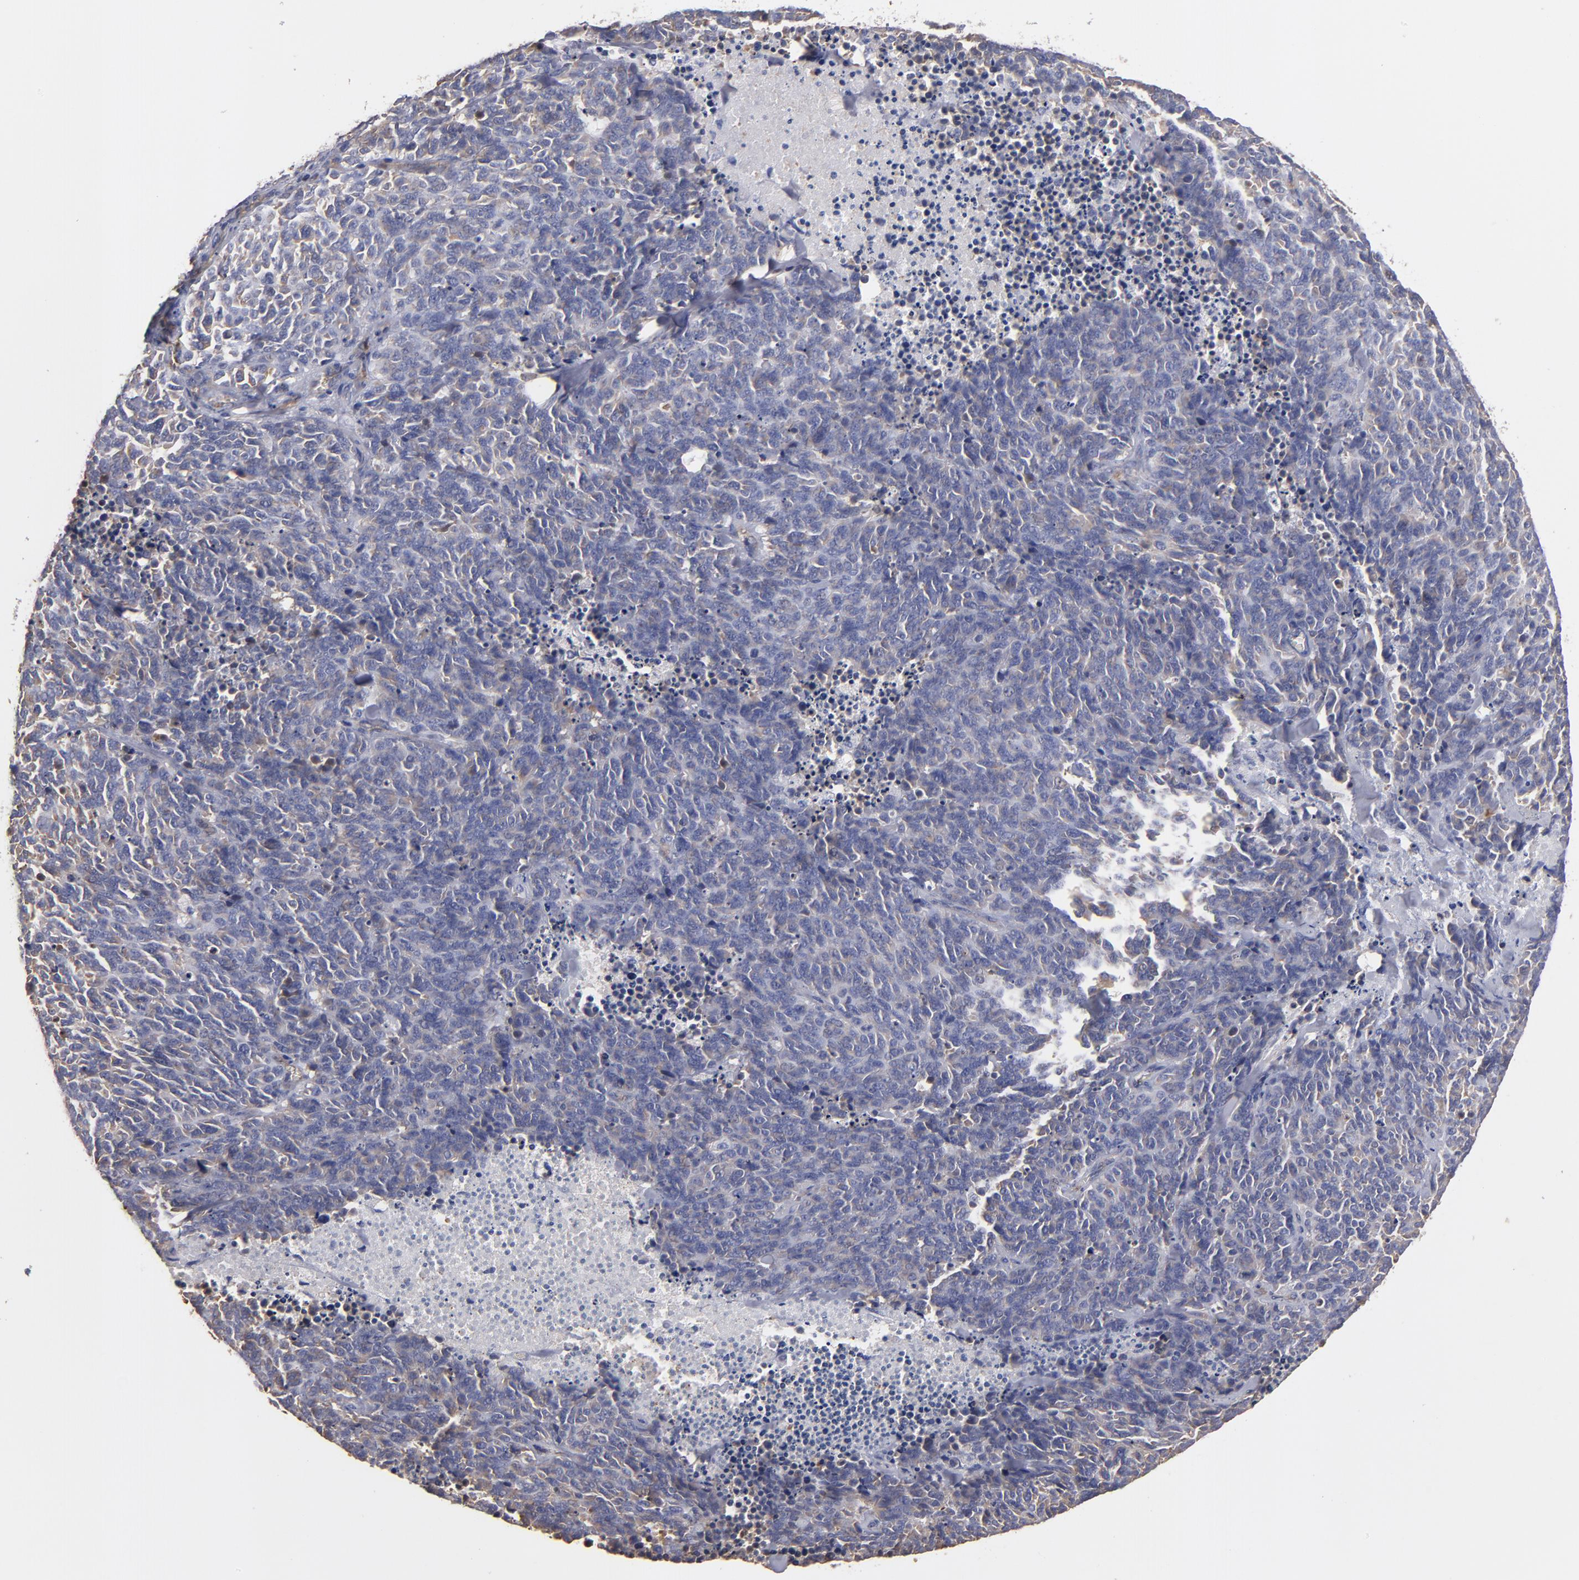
{"staining": {"intensity": "weak", "quantity": "25%-75%", "location": "cytoplasmic/membranous"}, "tissue": "lung cancer", "cell_type": "Tumor cells", "image_type": "cancer", "snomed": [{"axis": "morphology", "description": "Neoplasm, malignant, NOS"}, {"axis": "topography", "description": "Lung"}], "caption": "Immunohistochemistry (IHC) histopathology image of neoplastic tissue: human lung cancer (malignant neoplasm) stained using immunohistochemistry shows low levels of weak protein expression localized specifically in the cytoplasmic/membranous of tumor cells, appearing as a cytoplasmic/membranous brown color.", "gene": "ESYT2", "patient": {"sex": "female", "age": 58}}